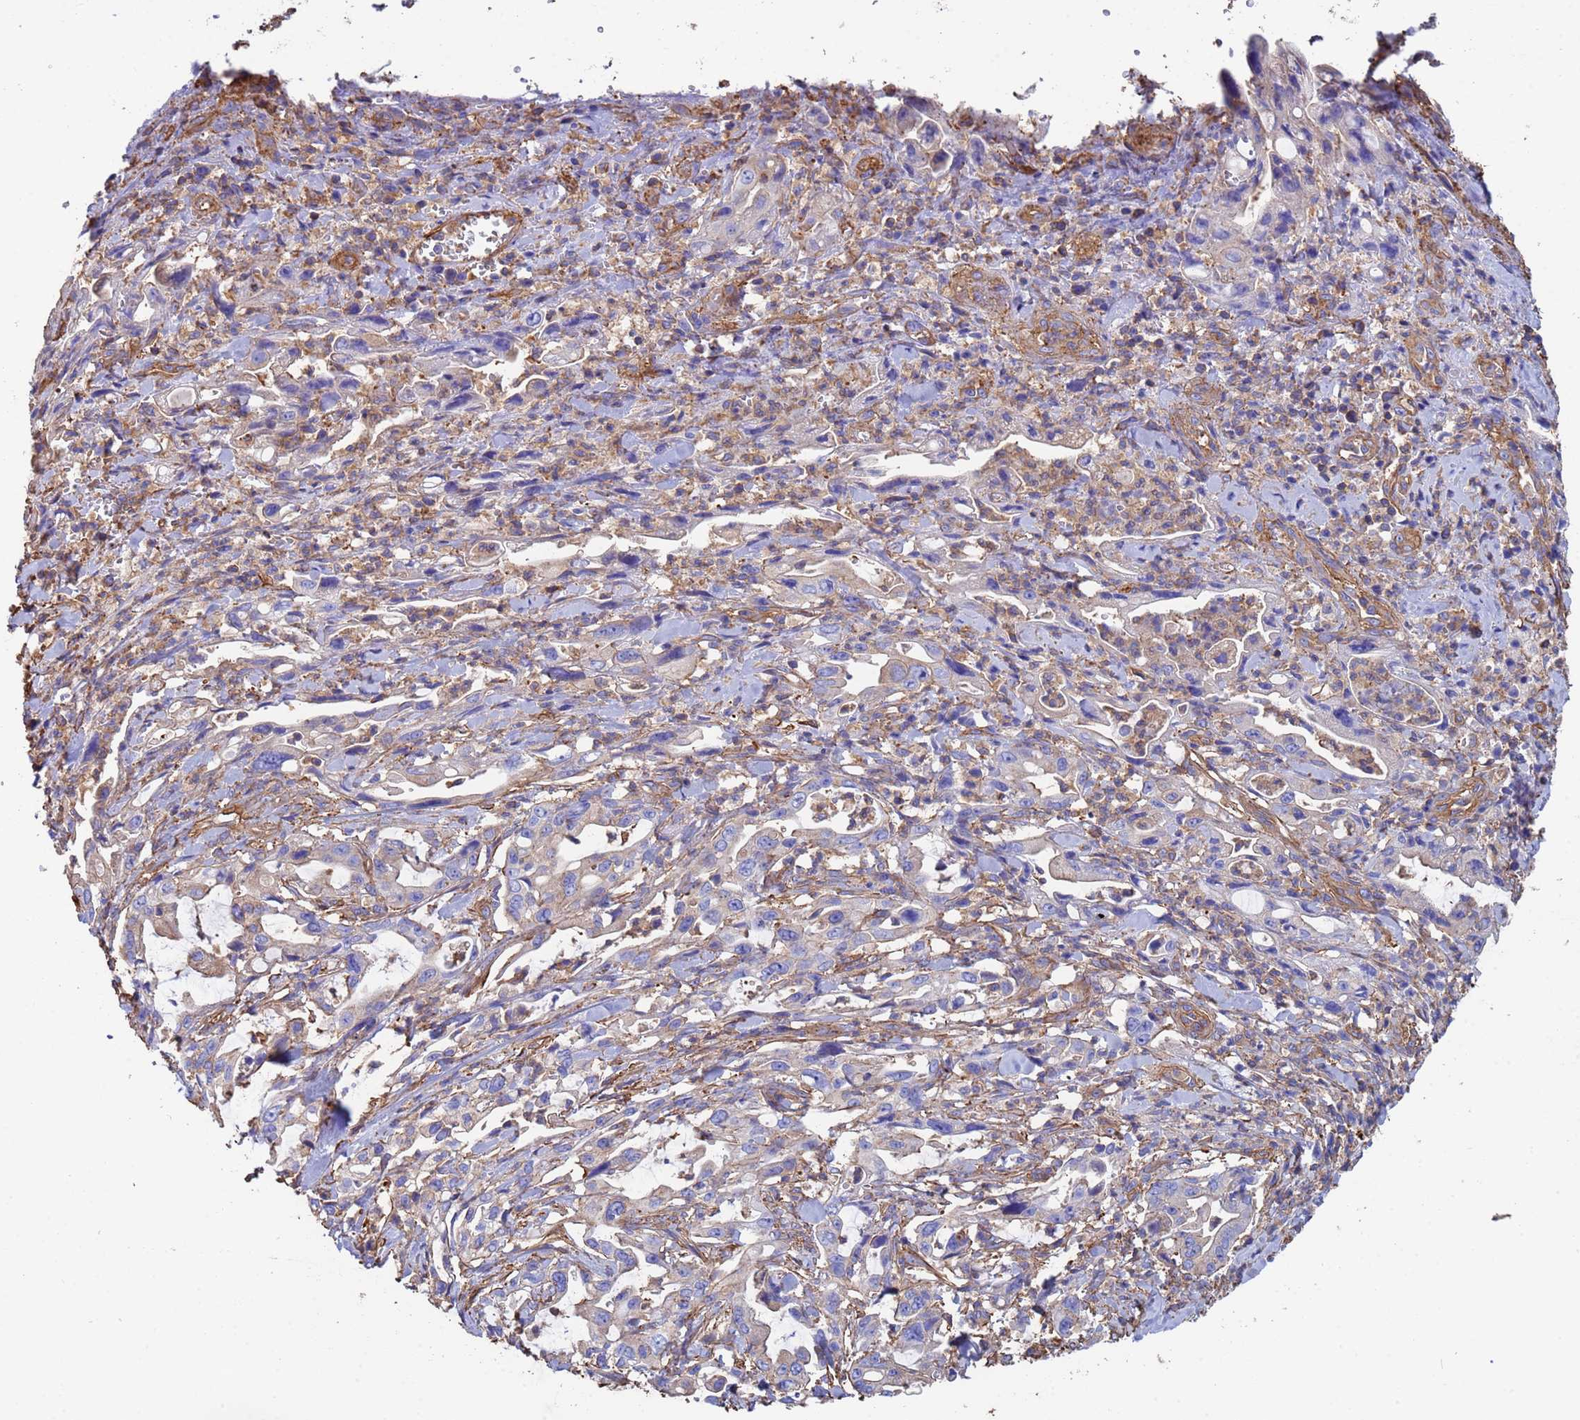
{"staining": {"intensity": "moderate", "quantity": "<25%", "location": "cytoplasmic/membranous"}, "tissue": "pancreatic cancer", "cell_type": "Tumor cells", "image_type": "cancer", "snomed": [{"axis": "morphology", "description": "Adenocarcinoma, NOS"}, {"axis": "topography", "description": "Pancreas"}], "caption": "Tumor cells show moderate cytoplasmic/membranous staining in approximately <25% of cells in pancreatic cancer.", "gene": "MYL12A", "patient": {"sex": "female", "age": 61}}